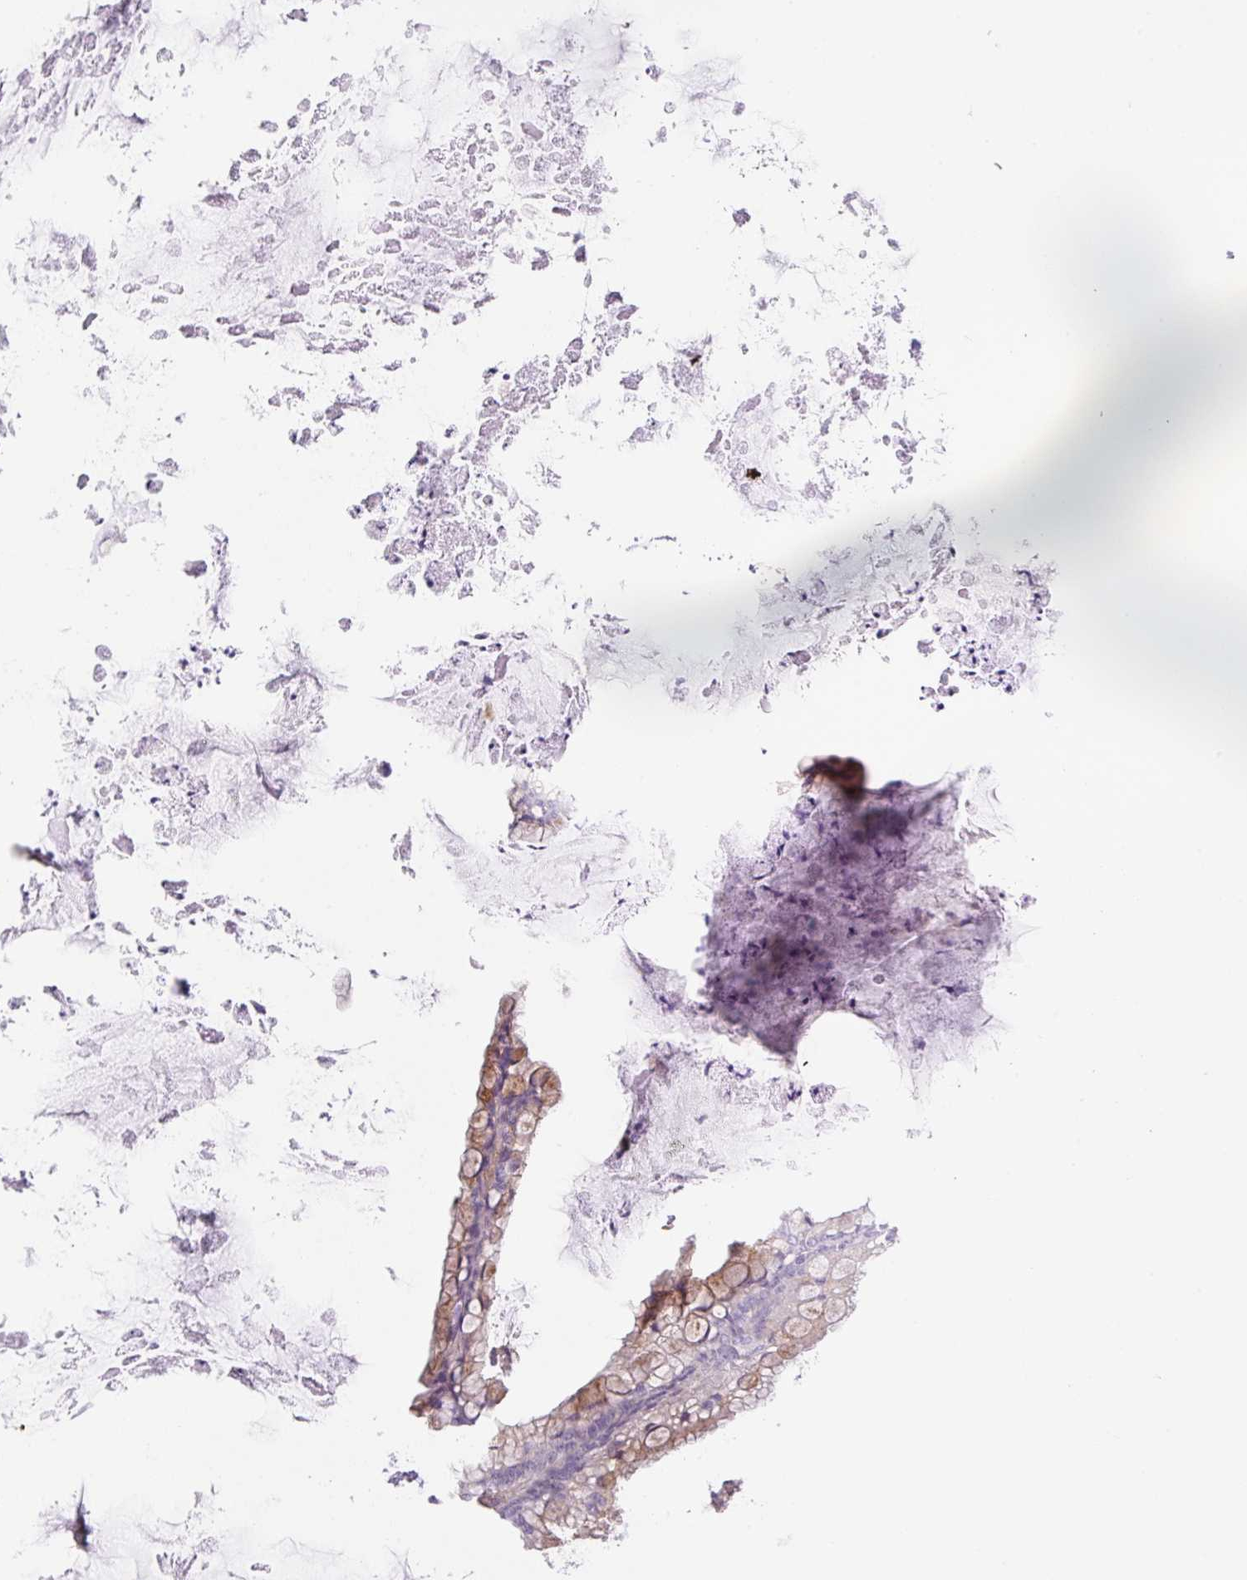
{"staining": {"intensity": "moderate", "quantity": ">75%", "location": "cytoplasmic/membranous"}, "tissue": "ovarian cancer", "cell_type": "Tumor cells", "image_type": "cancer", "snomed": [{"axis": "morphology", "description": "Cystadenocarcinoma, mucinous, NOS"}, {"axis": "topography", "description": "Ovary"}], "caption": "Immunohistochemistry (IHC) photomicrograph of neoplastic tissue: human ovarian cancer stained using IHC exhibits medium levels of moderate protein expression localized specifically in the cytoplasmic/membranous of tumor cells, appearing as a cytoplasmic/membranous brown color.", "gene": "CEBPZOS", "patient": {"sex": "female", "age": 35}}